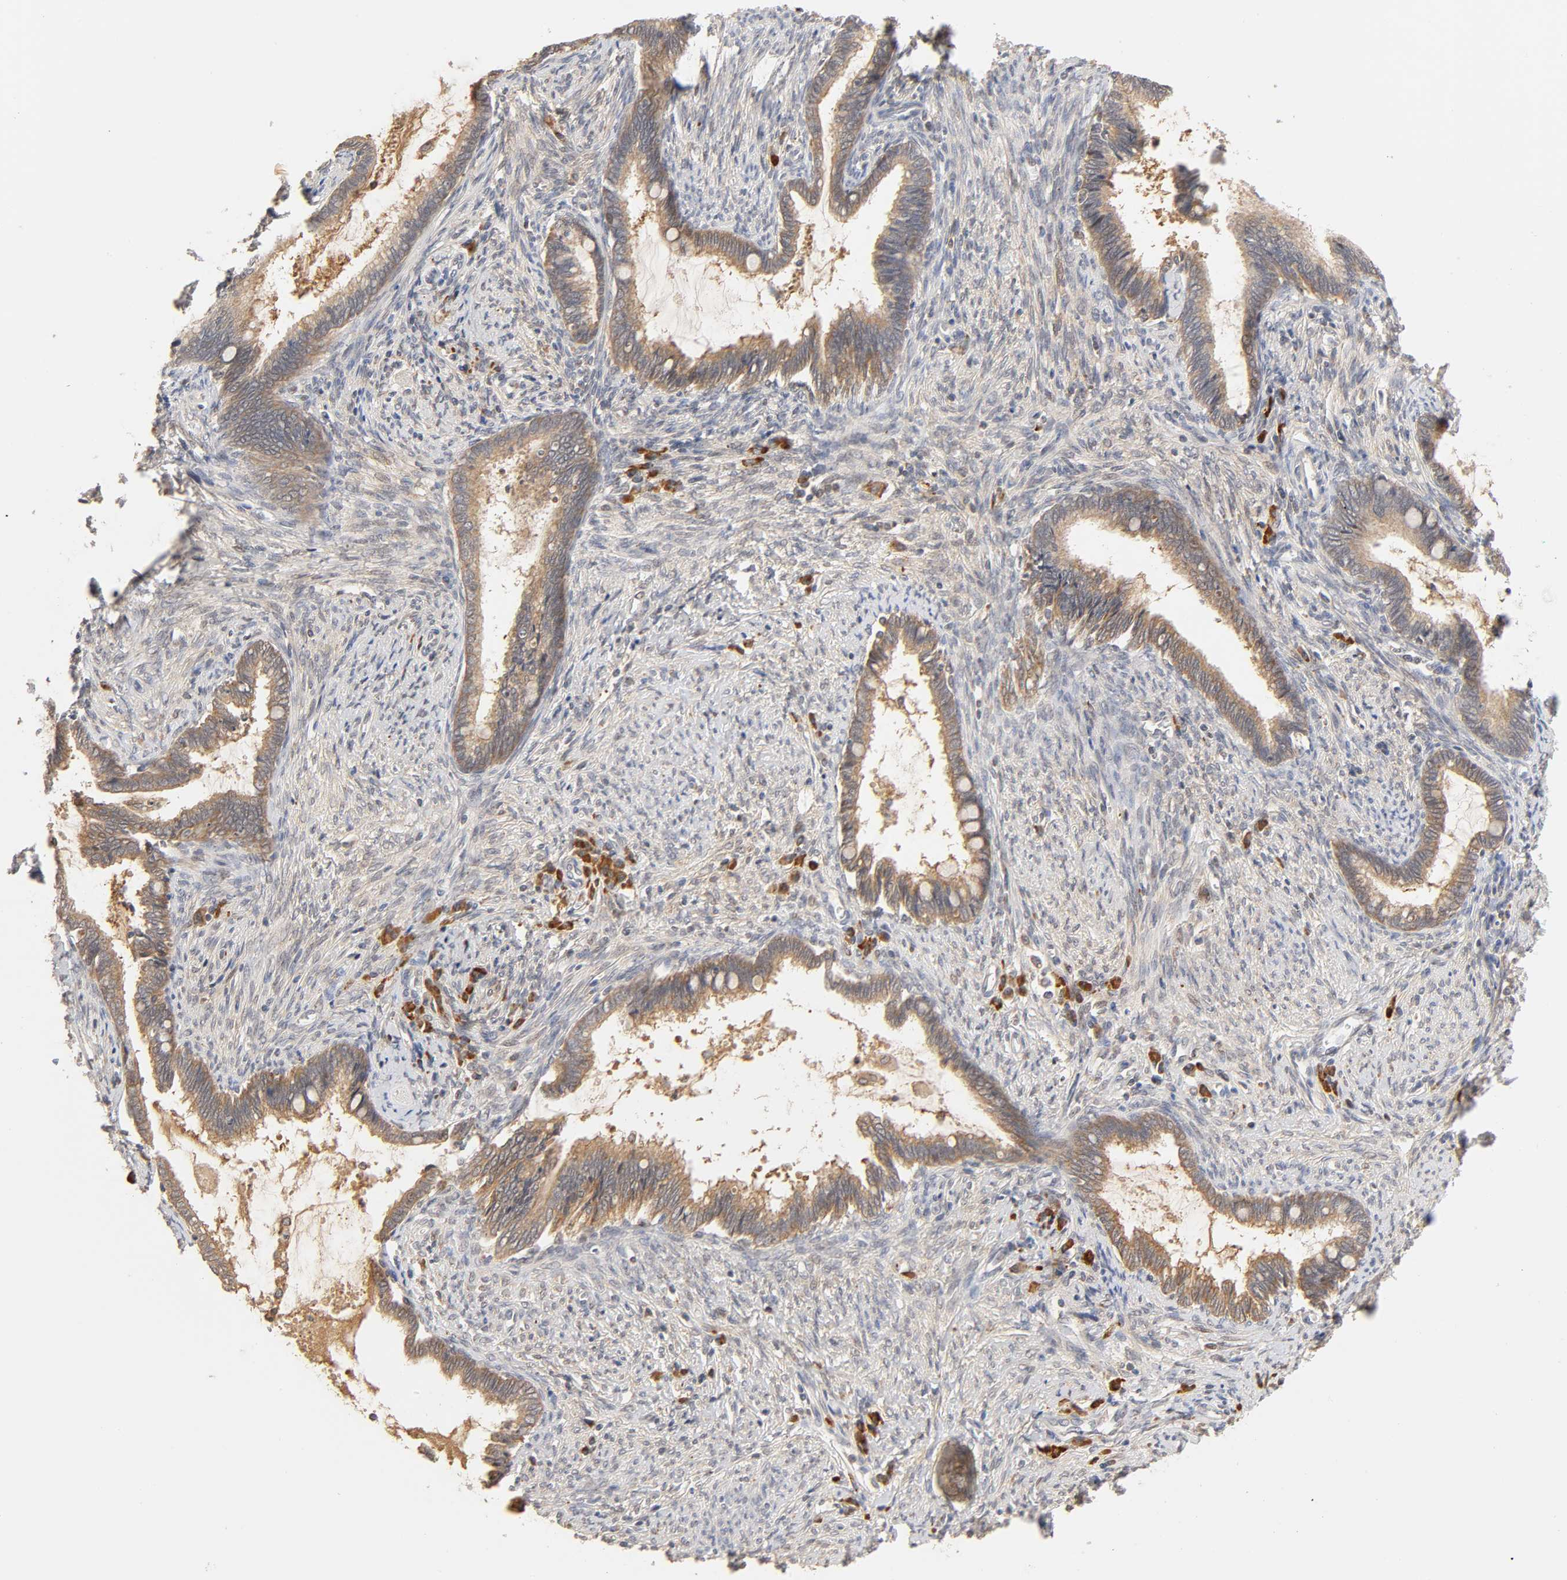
{"staining": {"intensity": "moderate", "quantity": ">75%", "location": "cytoplasmic/membranous"}, "tissue": "cervical cancer", "cell_type": "Tumor cells", "image_type": "cancer", "snomed": [{"axis": "morphology", "description": "Adenocarcinoma, NOS"}, {"axis": "topography", "description": "Cervix"}], "caption": "Brown immunohistochemical staining in human cervical cancer shows moderate cytoplasmic/membranous positivity in approximately >75% of tumor cells.", "gene": "GSTZ1", "patient": {"sex": "female", "age": 44}}